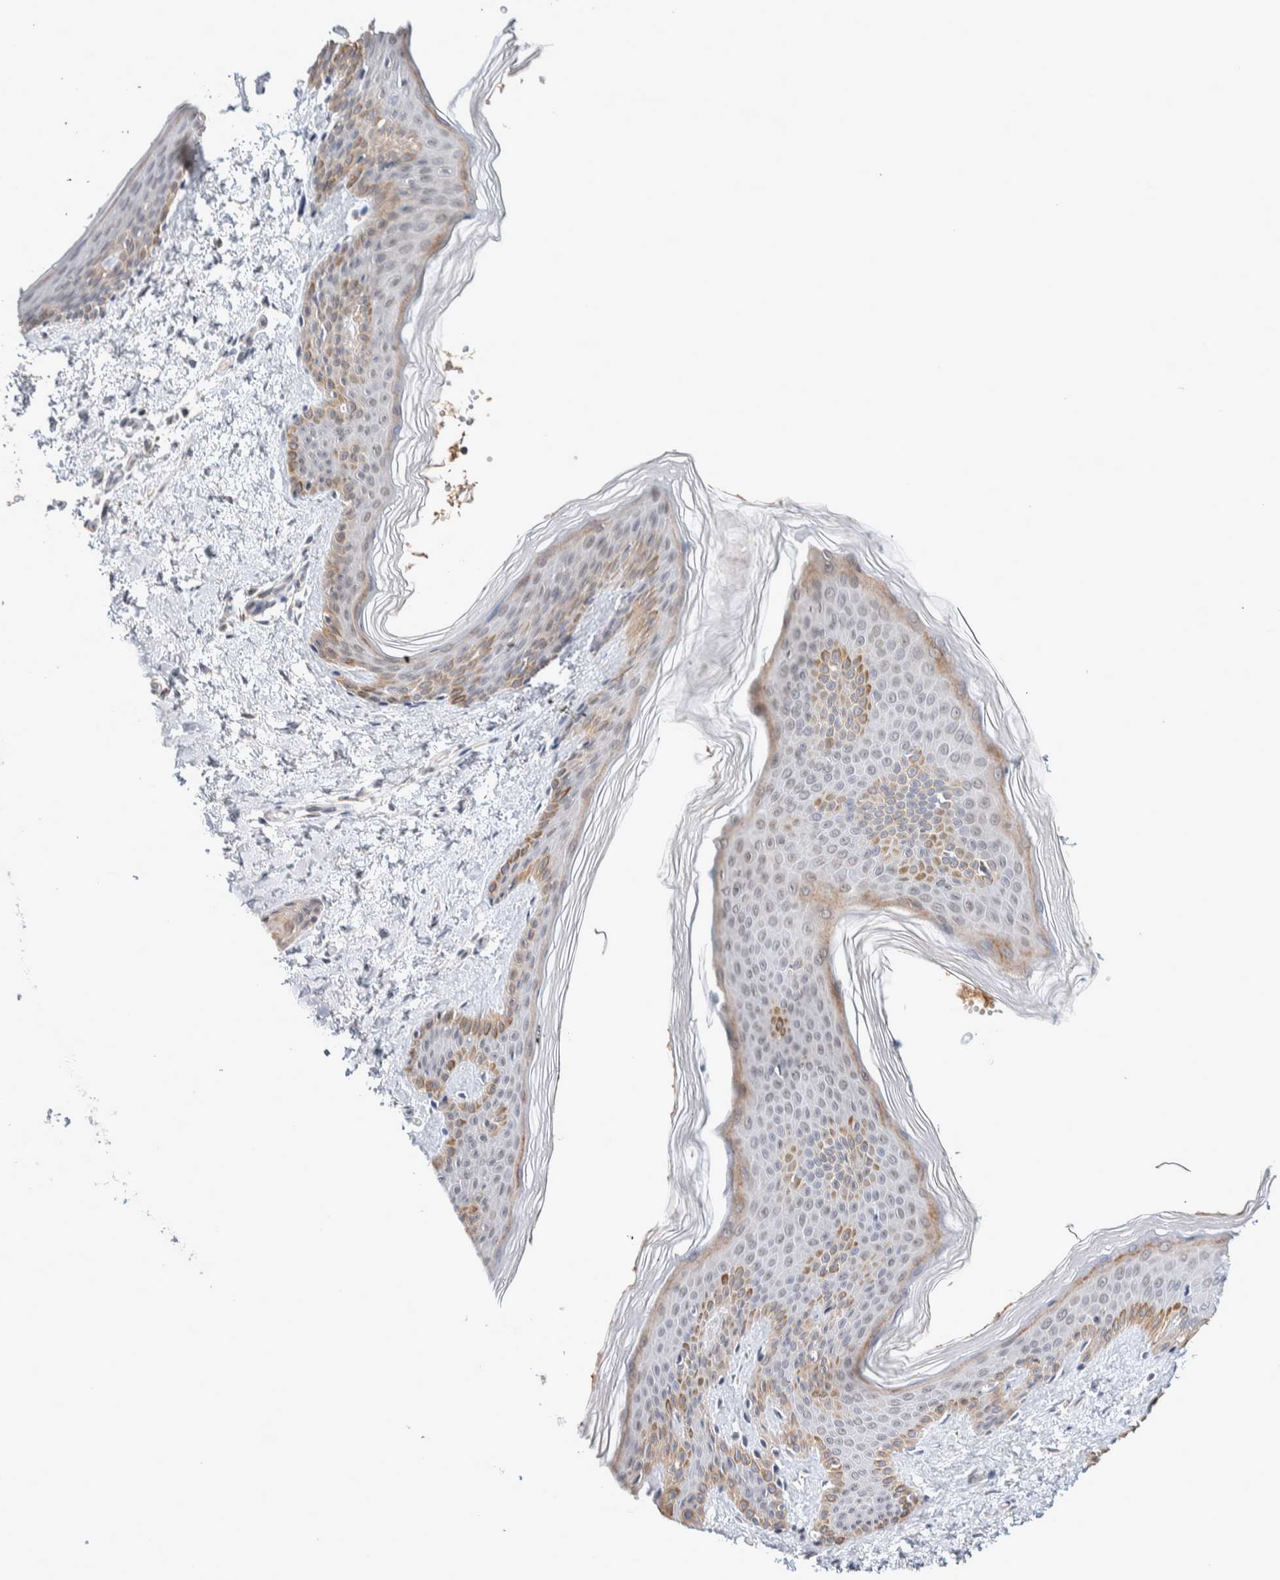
{"staining": {"intensity": "negative", "quantity": "none", "location": "none"}, "tissue": "skin", "cell_type": "Fibroblasts", "image_type": "normal", "snomed": [{"axis": "morphology", "description": "Normal tissue, NOS"}, {"axis": "morphology", "description": "Neoplasm, benign, NOS"}, {"axis": "topography", "description": "Skin"}, {"axis": "topography", "description": "Soft tissue"}], "caption": "Human skin stained for a protein using immunohistochemistry (IHC) displays no expression in fibroblasts.", "gene": "CRAT", "patient": {"sex": "male", "age": 26}}